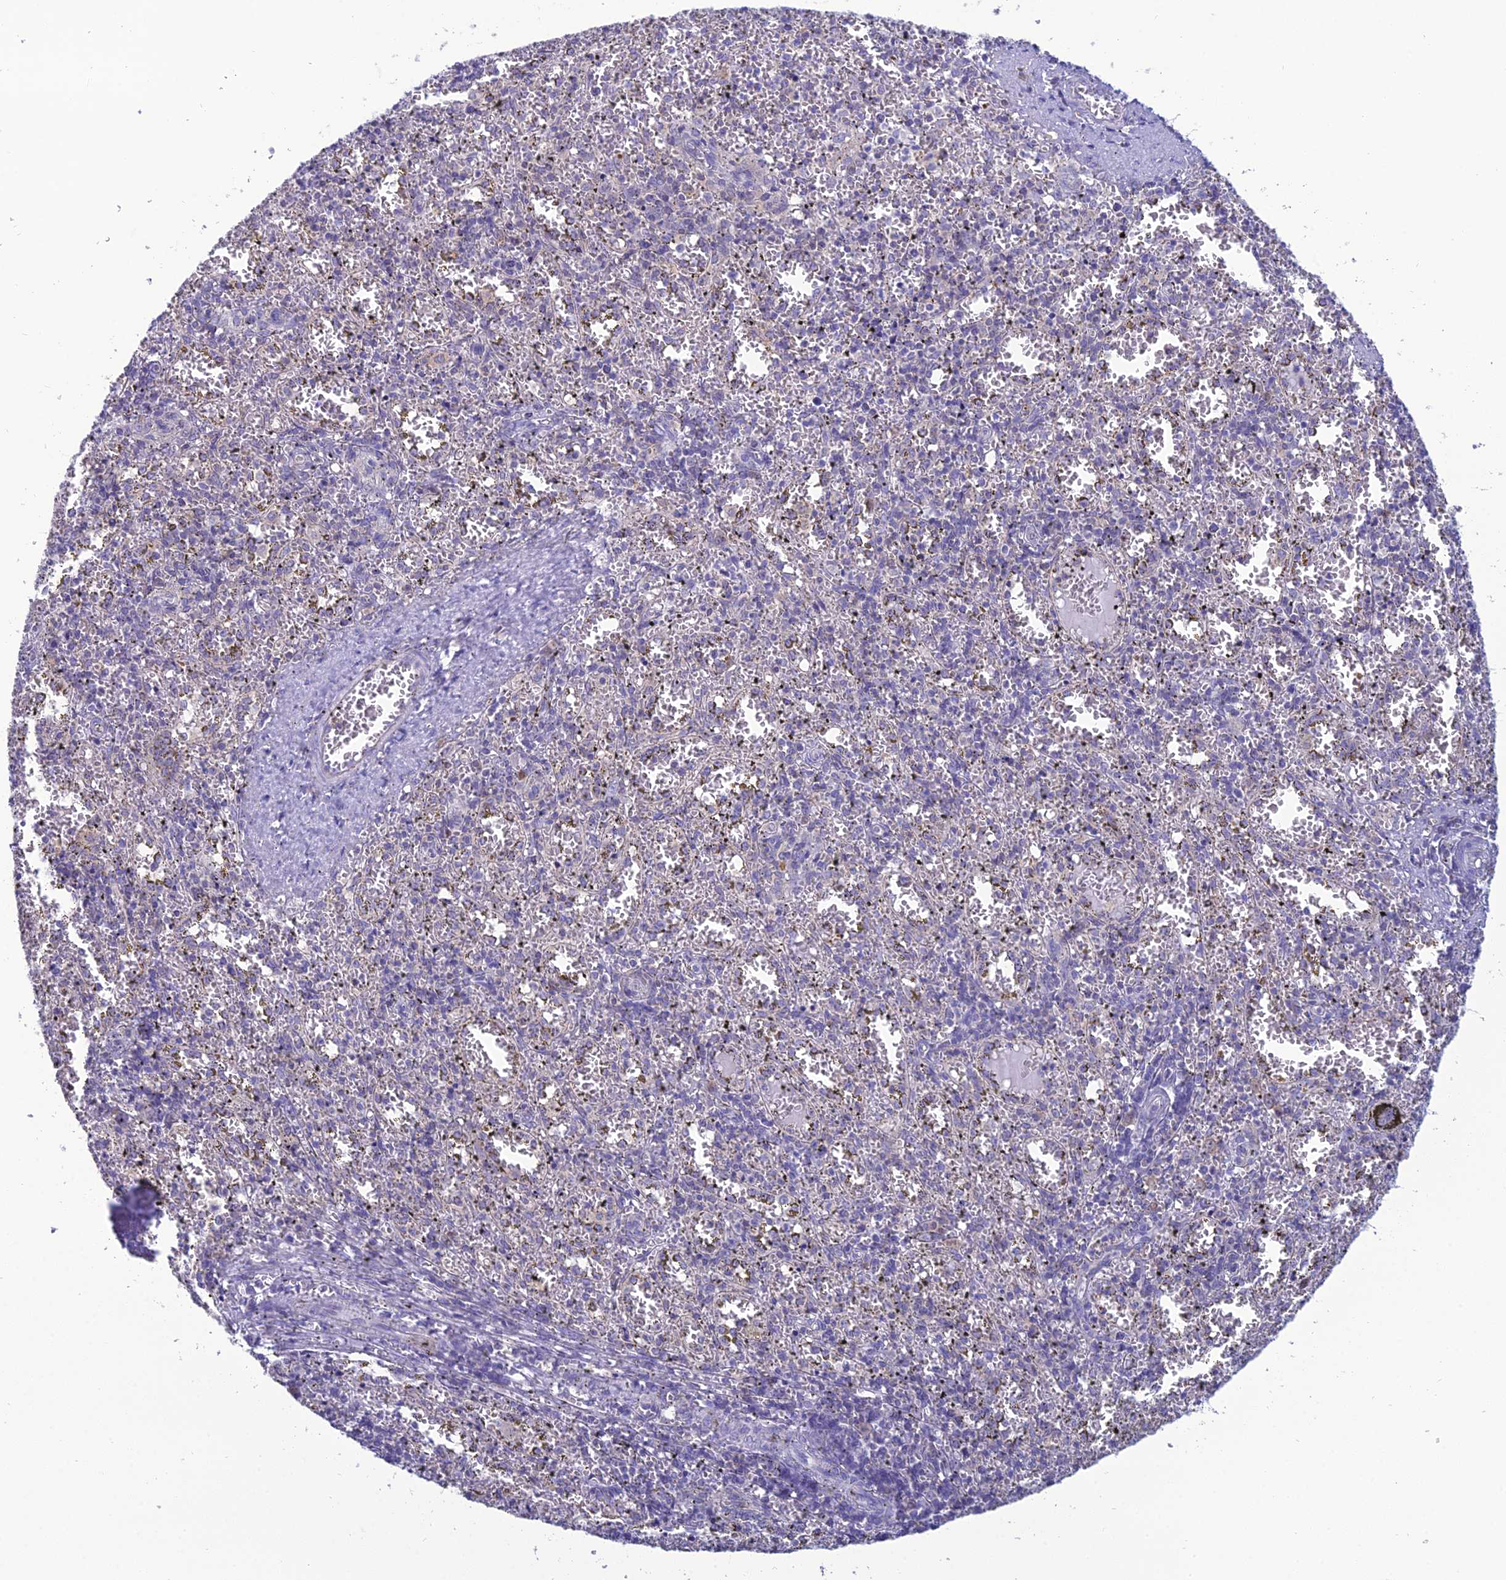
{"staining": {"intensity": "negative", "quantity": "none", "location": "none"}, "tissue": "spleen", "cell_type": "Cells in red pulp", "image_type": "normal", "snomed": [{"axis": "morphology", "description": "Normal tissue, NOS"}, {"axis": "topography", "description": "Spleen"}], "caption": "Immunohistochemical staining of normal spleen reveals no significant staining in cells in red pulp.", "gene": "GNPNAT1", "patient": {"sex": "male", "age": 11}}